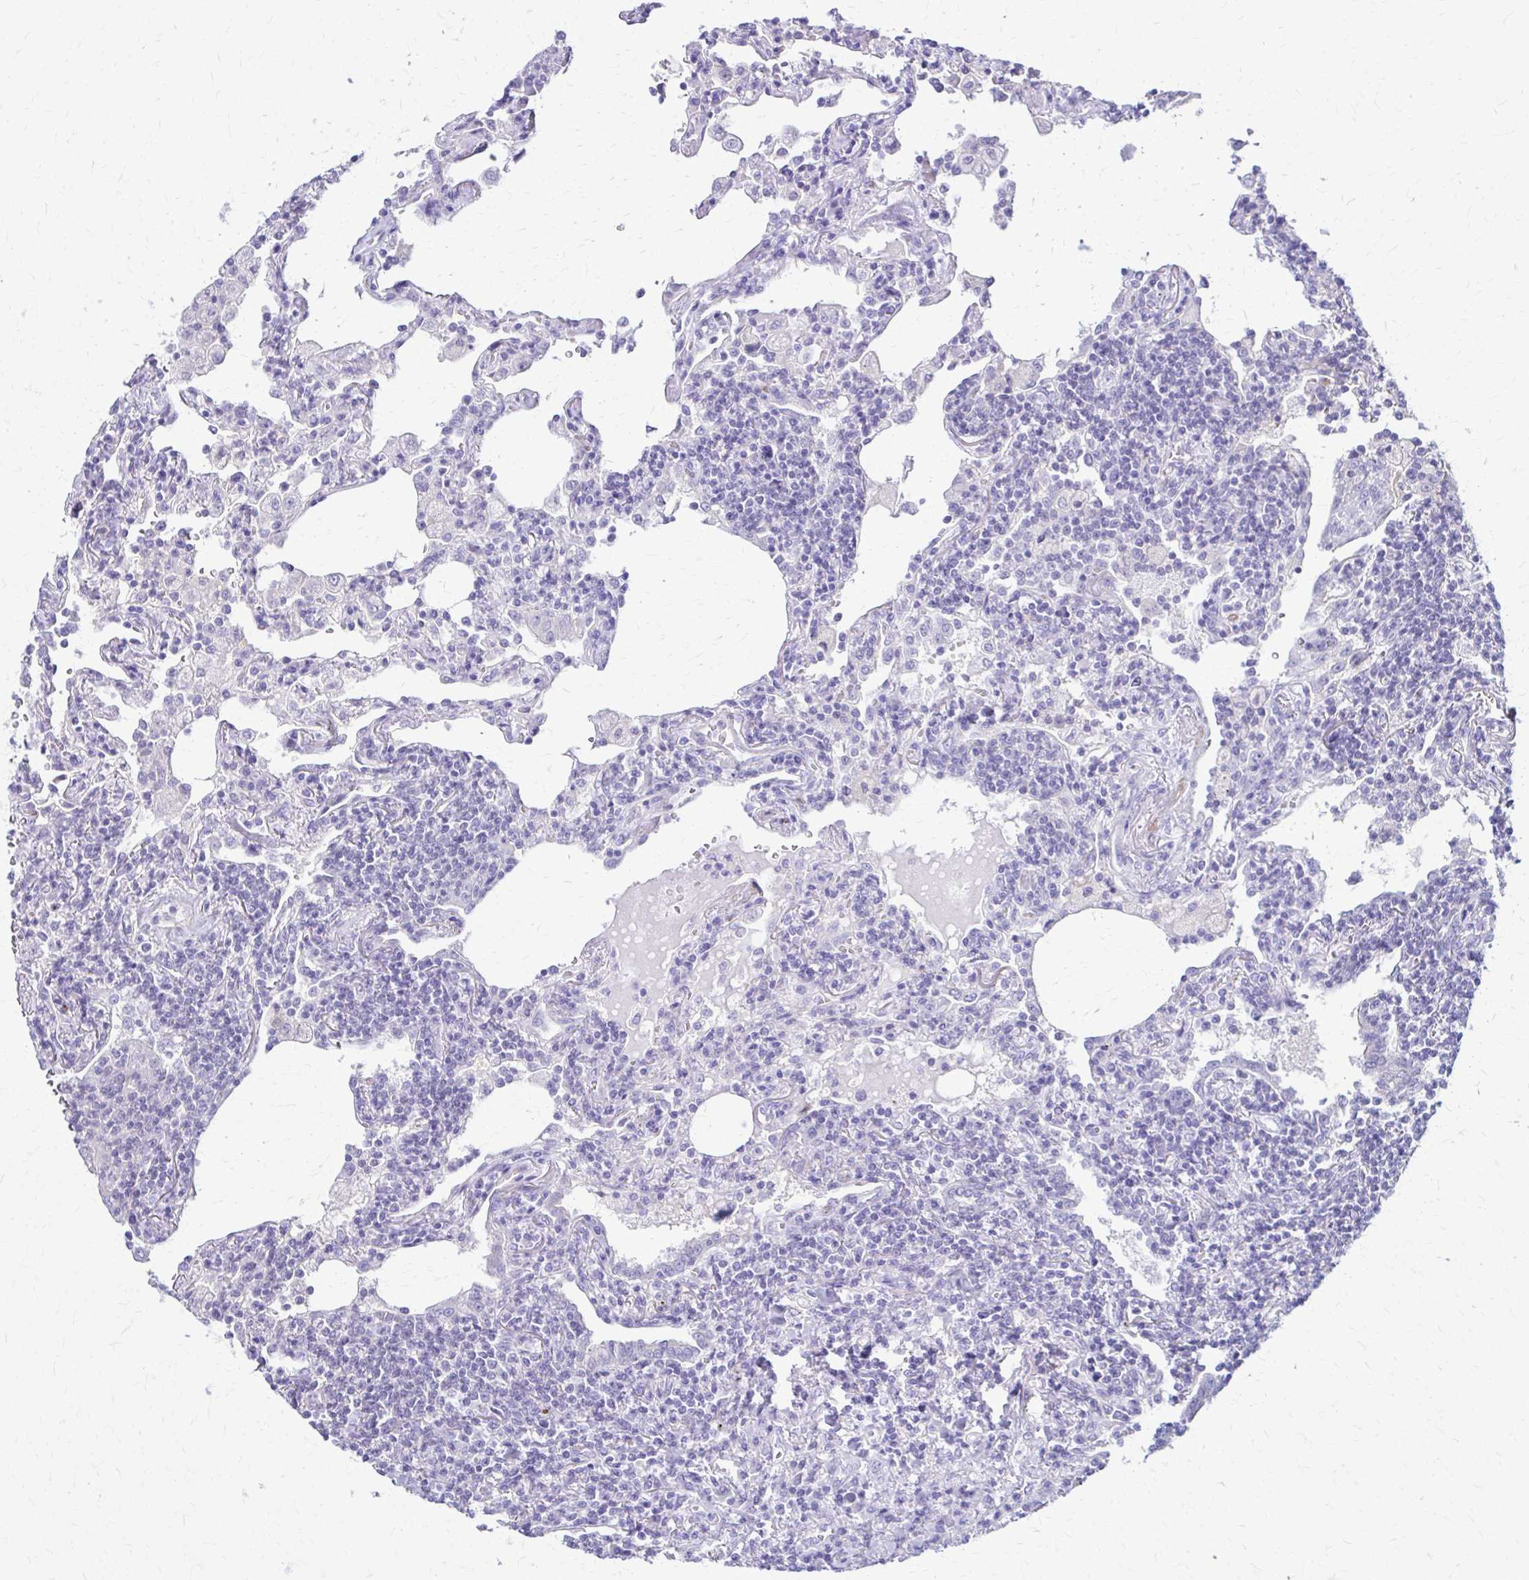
{"staining": {"intensity": "negative", "quantity": "none", "location": "none"}, "tissue": "lymphoma", "cell_type": "Tumor cells", "image_type": "cancer", "snomed": [{"axis": "morphology", "description": "Malignant lymphoma, non-Hodgkin's type, Low grade"}, {"axis": "topography", "description": "Lung"}], "caption": "High power microscopy micrograph of an immunohistochemistry (IHC) photomicrograph of malignant lymphoma, non-Hodgkin's type (low-grade), revealing no significant staining in tumor cells.", "gene": "DSP", "patient": {"sex": "female", "age": 71}}